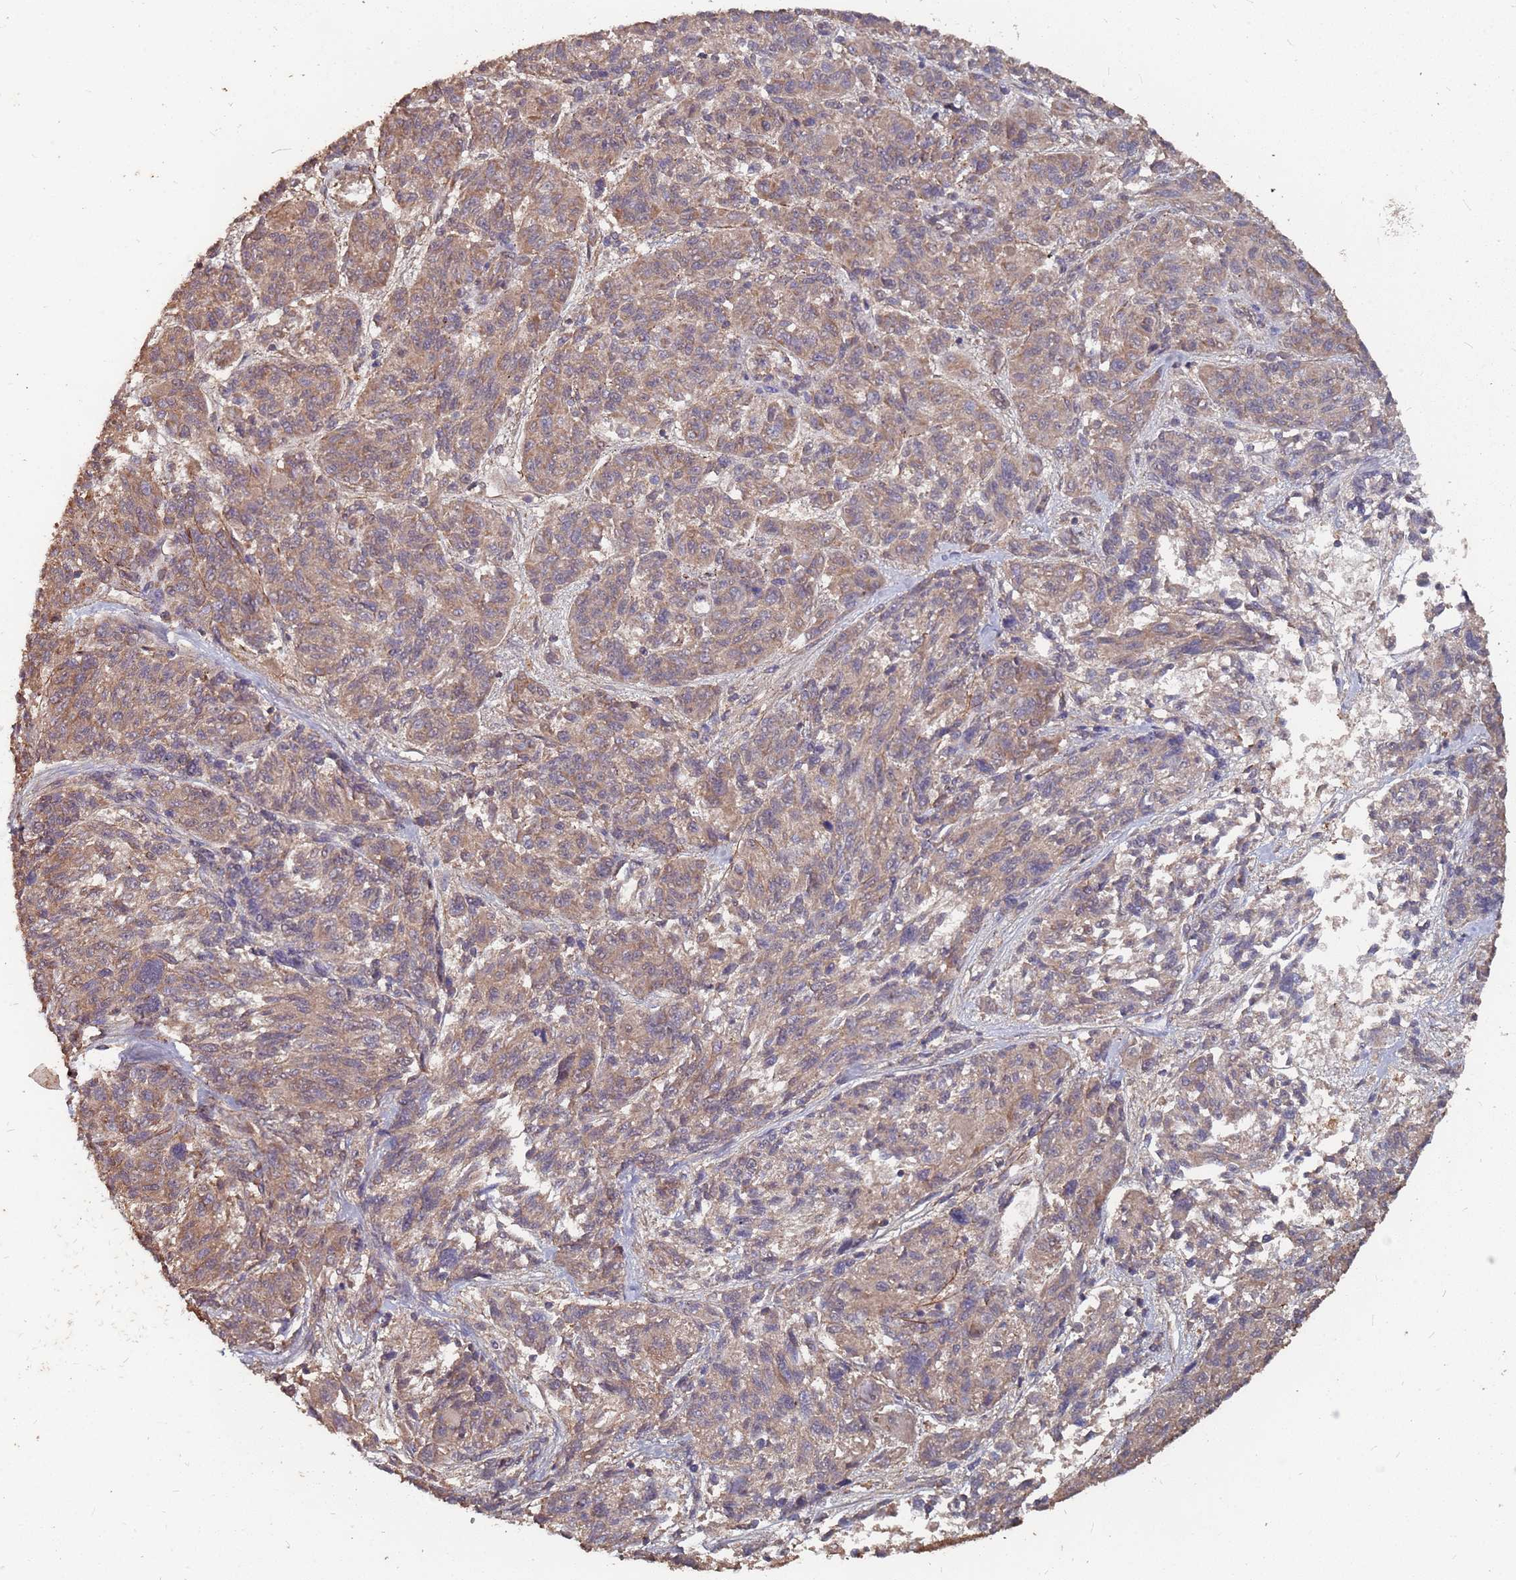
{"staining": {"intensity": "moderate", "quantity": ">75%", "location": "cytoplasmic/membranous"}, "tissue": "melanoma", "cell_type": "Tumor cells", "image_type": "cancer", "snomed": [{"axis": "morphology", "description": "Malignant melanoma, NOS"}, {"axis": "topography", "description": "Skin"}], "caption": "Immunohistochemistry (IHC) histopathology image of malignant melanoma stained for a protein (brown), which displays medium levels of moderate cytoplasmic/membranous staining in about >75% of tumor cells.", "gene": "PRORP", "patient": {"sex": "male", "age": 53}}